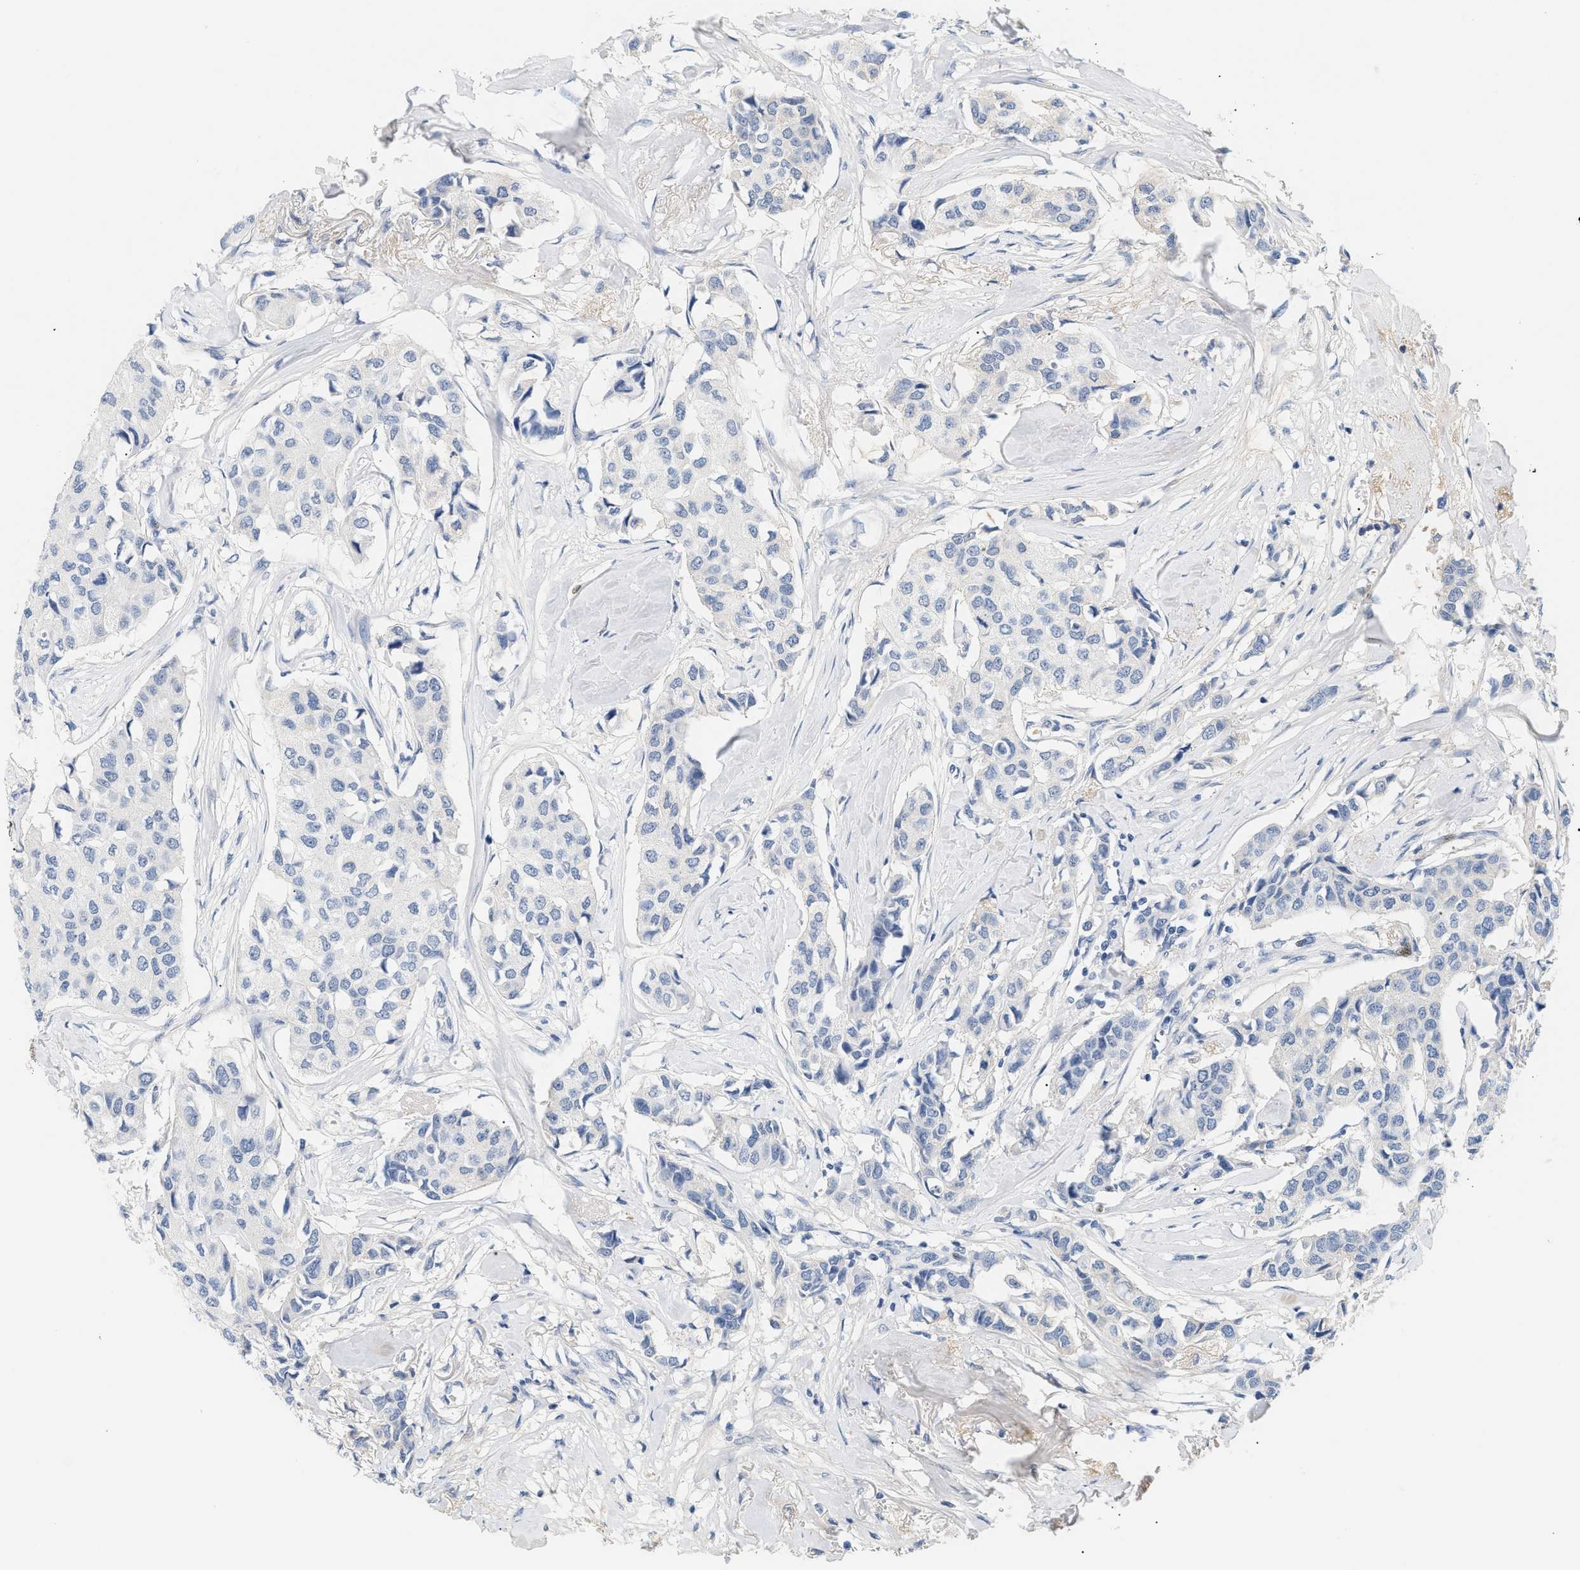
{"staining": {"intensity": "negative", "quantity": "none", "location": "none"}, "tissue": "breast cancer", "cell_type": "Tumor cells", "image_type": "cancer", "snomed": [{"axis": "morphology", "description": "Duct carcinoma"}, {"axis": "topography", "description": "Breast"}], "caption": "Human breast cancer (infiltrating ductal carcinoma) stained for a protein using immunohistochemistry (IHC) reveals no staining in tumor cells.", "gene": "CFH", "patient": {"sex": "female", "age": 80}}